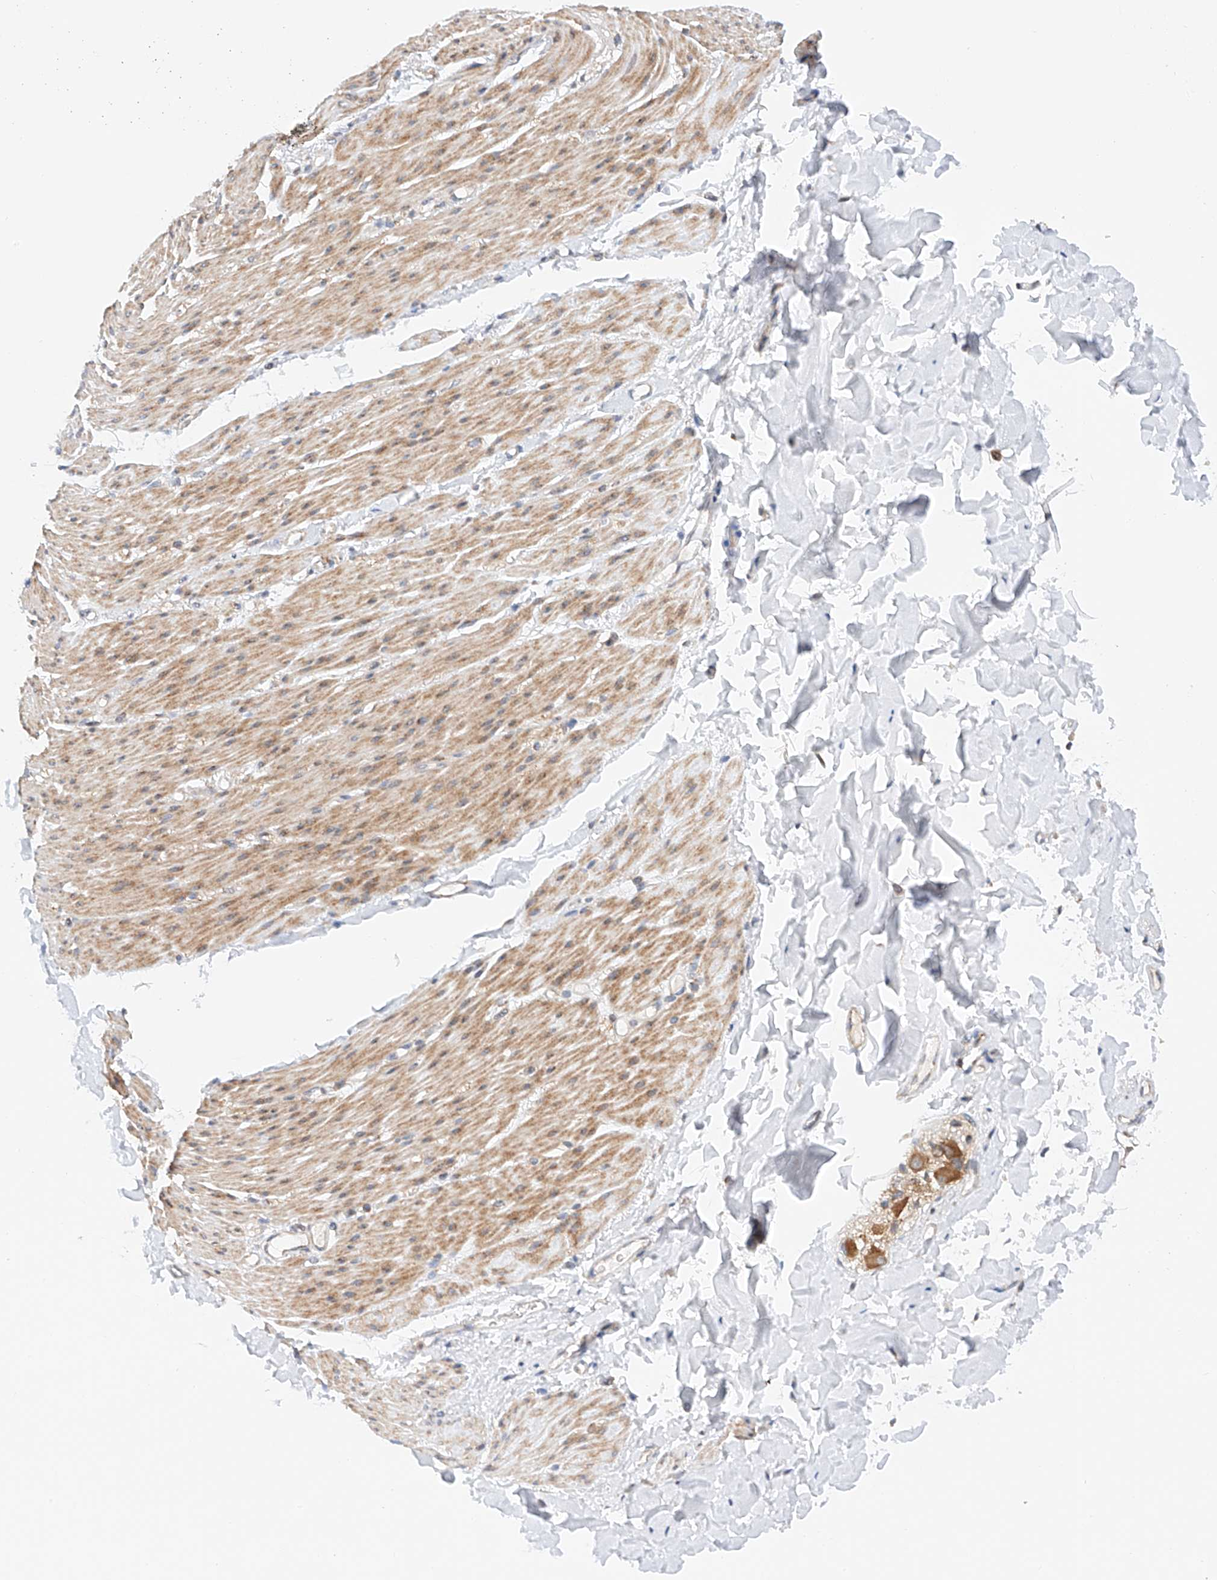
{"staining": {"intensity": "weak", "quantity": ">75%", "location": "cytoplasmic/membranous"}, "tissue": "smooth muscle", "cell_type": "Smooth muscle cells", "image_type": "normal", "snomed": [{"axis": "morphology", "description": "Normal tissue, NOS"}, {"axis": "topography", "description": "Colon"}, {"axis": "topography", "description": "Peripheral nerve tissue"}], "caption": "Human smooth muscle stained for a protein (brown) exhibits weak cytoplasmic/membranous positive positivity in approximately >75% of smooth muscle cells.", "gene": "MFN2", "patient": {"sex": "female", "age": 61}}